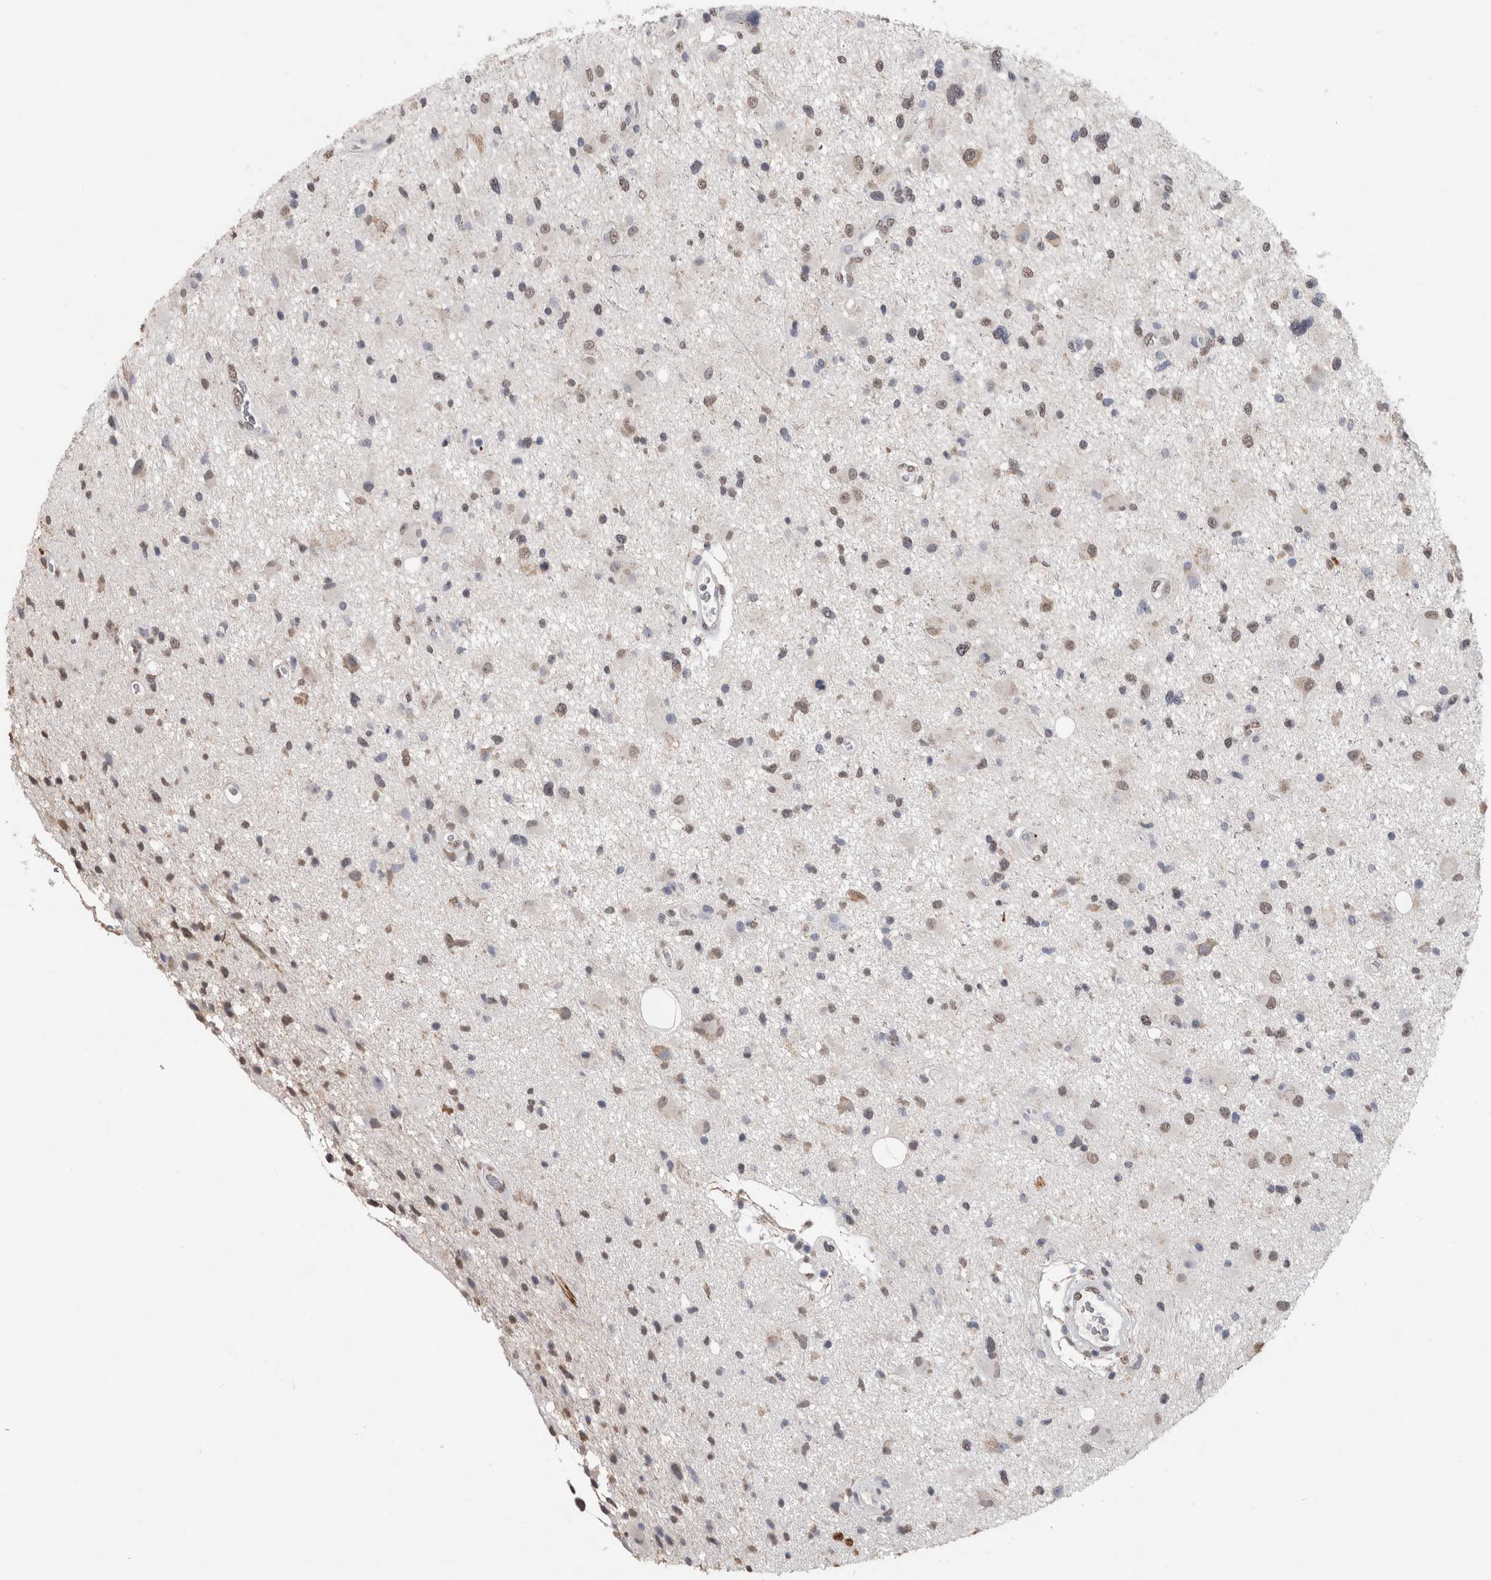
{"staining": {"intensity": "weak", "quantity": ">75%", "location": "nuclear"}, "tissue": "glioma", "cell_type": "Tumor cells", "image_type": "cancer", "snomed": [{"axis": "morphology", "description": "Glioma, malignant, High grade"}, {"axis": "topography", "description": "Brain"}], "caption": "DAB immunohistochemical staining of human glioma displays weak nuclear protein staining in approximately >75% of tumor cells. The protein is stained brown, and the nuclei are stained in blue (DAB IHC with brightfield microscopy, high magnification).", "gene": "LTBP1", "patient": {"sex": "male", "age": 33}}